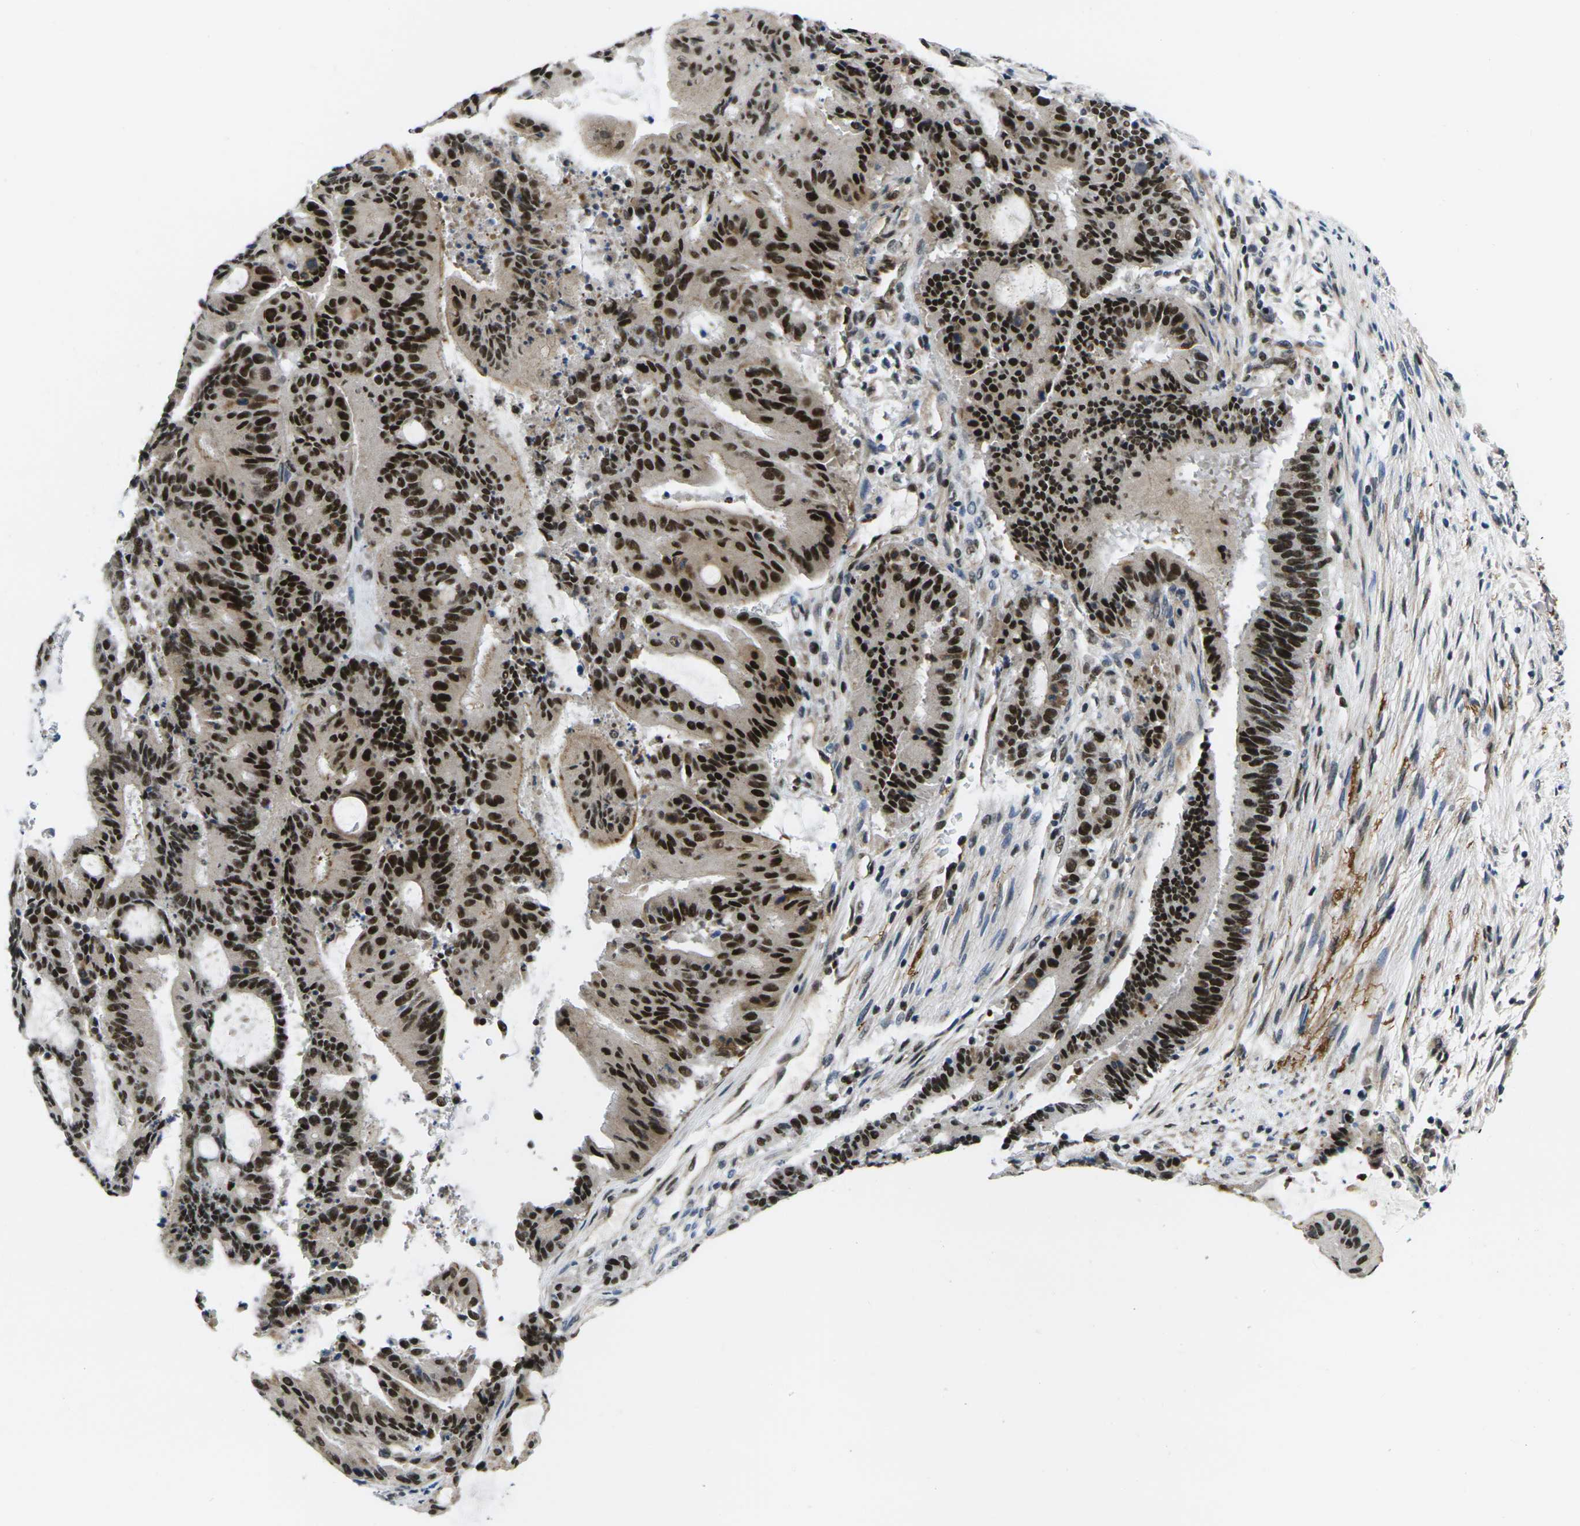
{"staining": {"intensity": "strong", "quantity": ">75%", "location": "nuclear"}, "tissue": "liver cancer", "cell_type": "Tumor cells", "image_type": "cancer", "snomed": [{"axis": "morphology", "description": "Cholangiocarcinoma"}, {"axis": "topography", "description": "Liver"}], "caption": "Immunohistochemistry (IHC) staining of liver cancer, which displays high levels of strong nuclear positivity in approximately >75% of tumor cells indicating strong nuclear protein expression. The staining was performed using DAB (3,3'-diaminobenzidine) (brown) for protein detection and nuclei were counterstained in hematoxylin (blue).", "gene": "RBM7", "patient": {"sex": "female", "age": 73}}